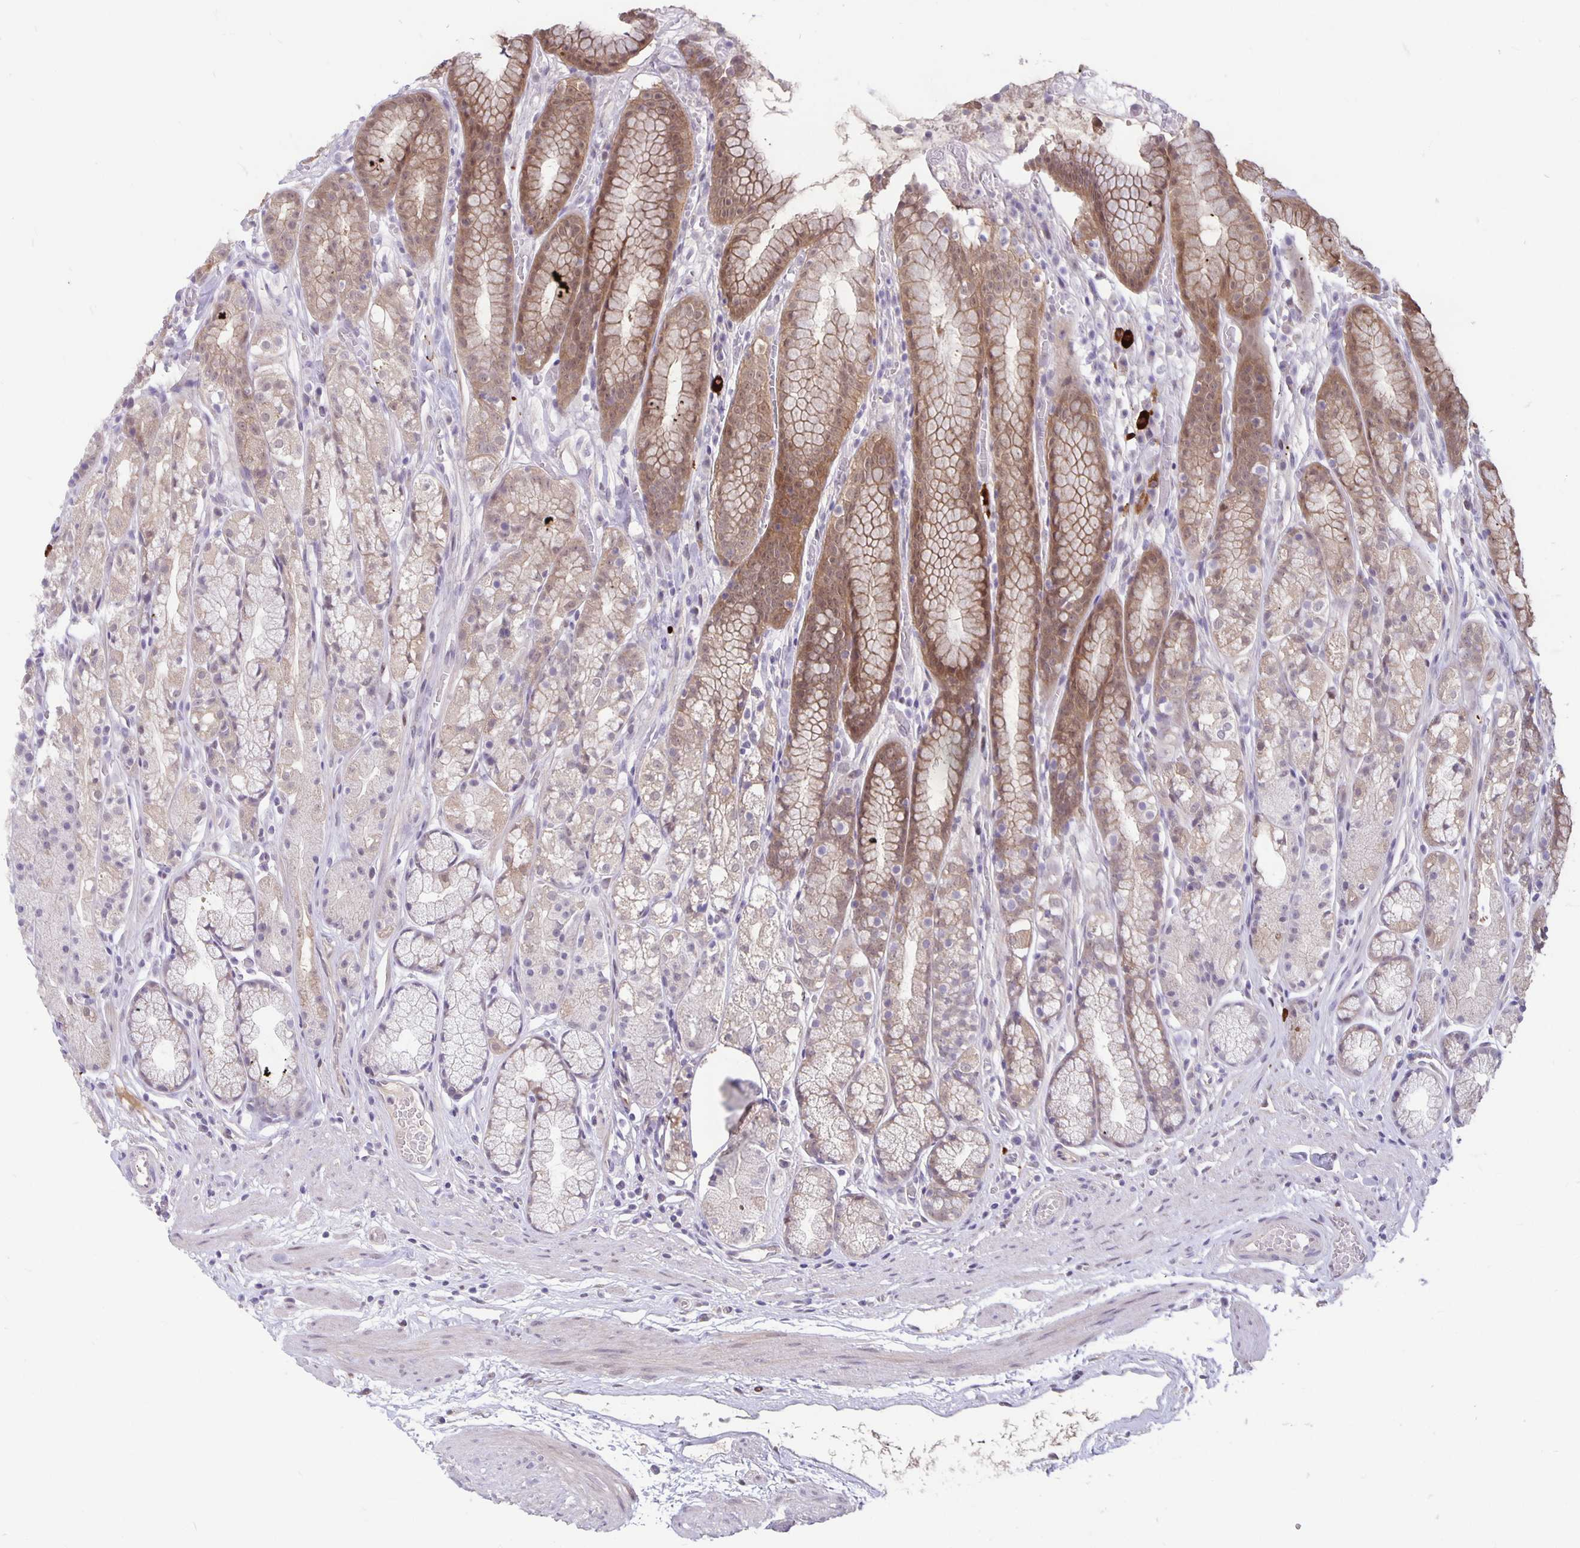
{"staining": {"intensity": "moderate", "quantity": "25%-75%", "location": "cytoplasmic/membranous"}, "tissue": "stomach", "cell_type": "Glandular cells", "image_type": "normal", "snomed": [{"axis": "morphology", "description": "Normal tissue, NOS"}, {"axis": "topography", "description": "Smooth muscle"}, {"axis": "topography", "description": "Stomach"}], "caption": "This histopathology image displays immunohistochemistry staining of normal stomach, with medium moderate cytoplasmic/membranous positivity in approximately 25%-75% of glandular cells.", "gene": "TAX1BP3", "patient": {"sex": "male", "age": 70}}